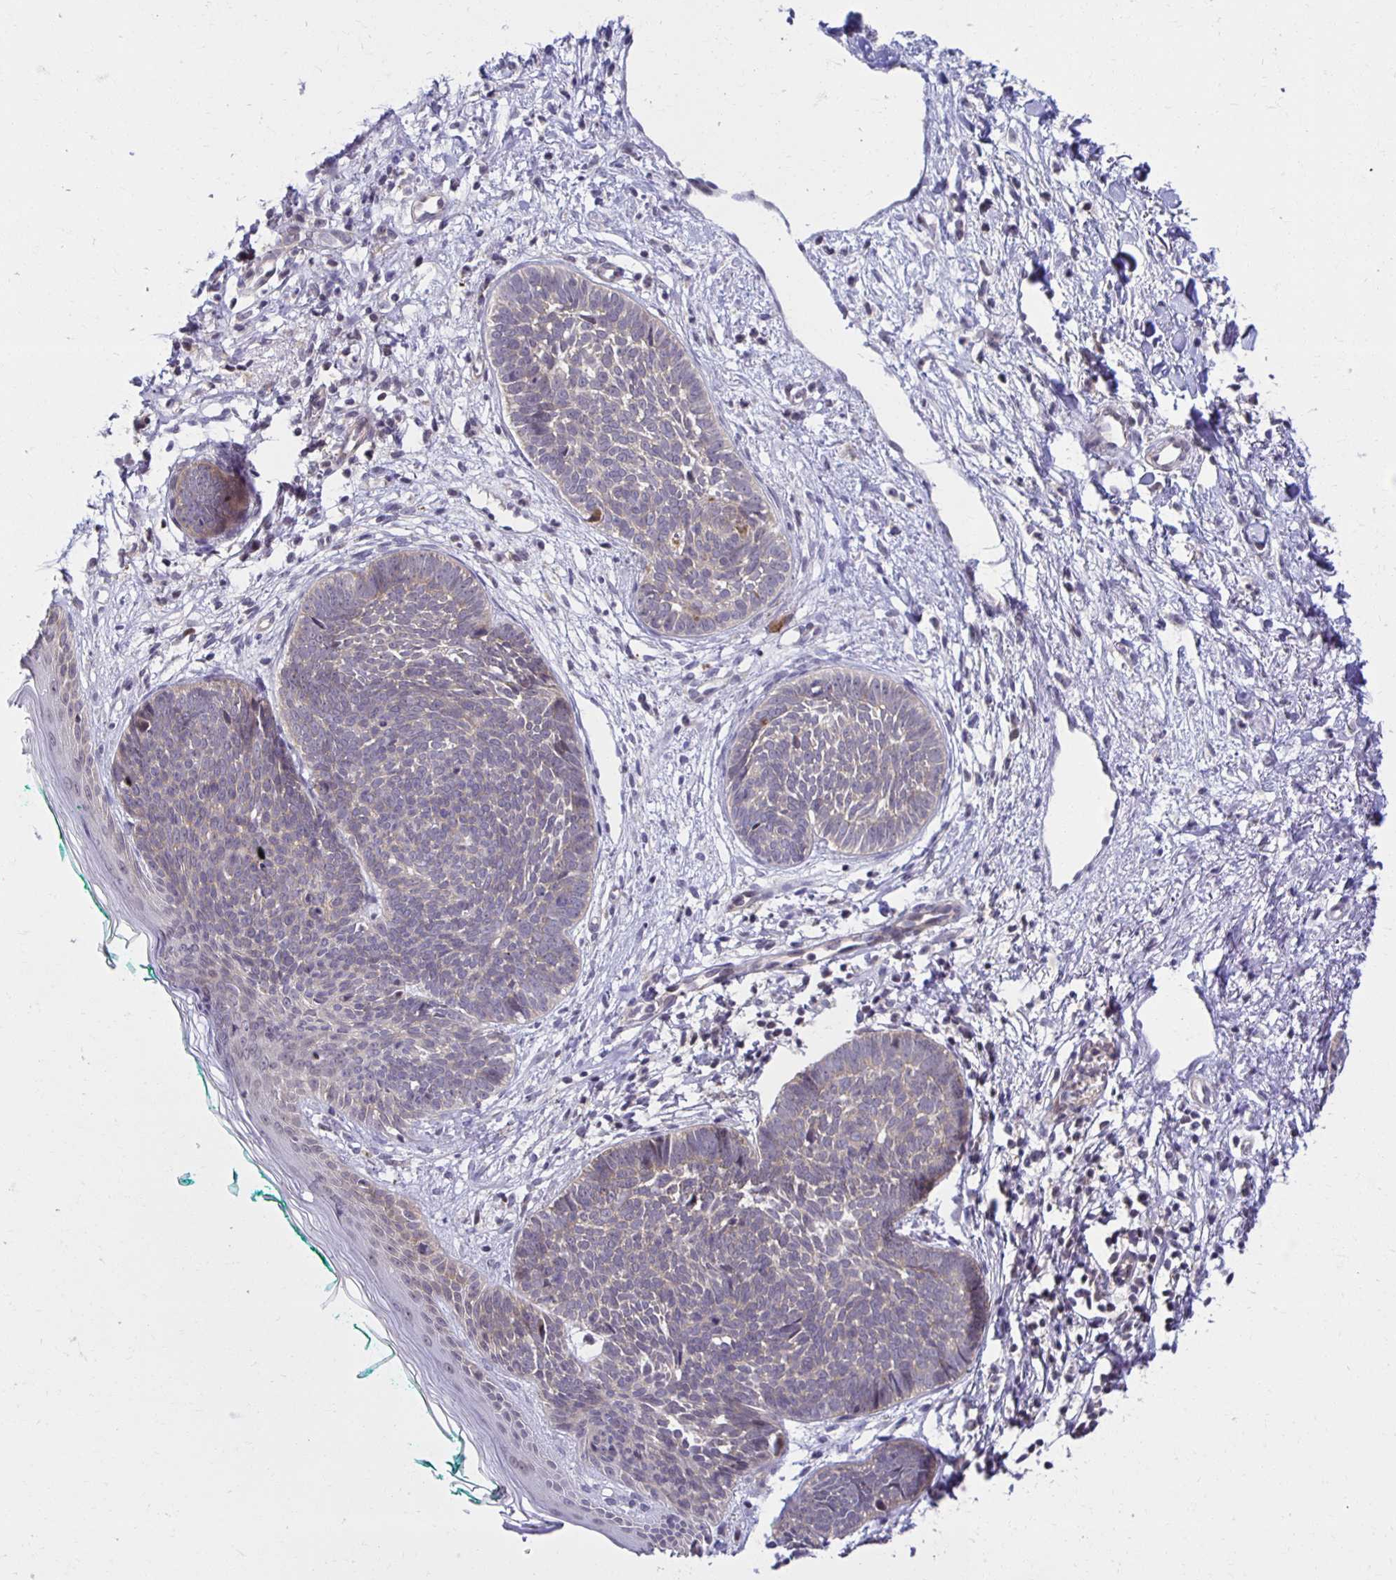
{"staining": {"intensity": "weak", "quantity": "25%-75%", "location": "cytoplasmic/membranous"}, "tissue": "skin cancer", "cell_type": "Tumor cells", "image_type": "cancer", "snomed": [{"axis": "morphology", "description": "Basal cell carcinoma"}, {"axis": "topography", "description": "Skin"}, {"axis": "topography", "description": "Skin of neck"}, {"axis": "topography", "description": "Skin of shoulder"}, {"axis": "topography", "description": "Skin of back"}], "caption": "Weak cytoplasmic/membranous protein positivity is identified in about 25%-75% of tumor cells in skin cancer.", "gene": "MIEN1", "patient": {"sex": "male", "age": 80}}